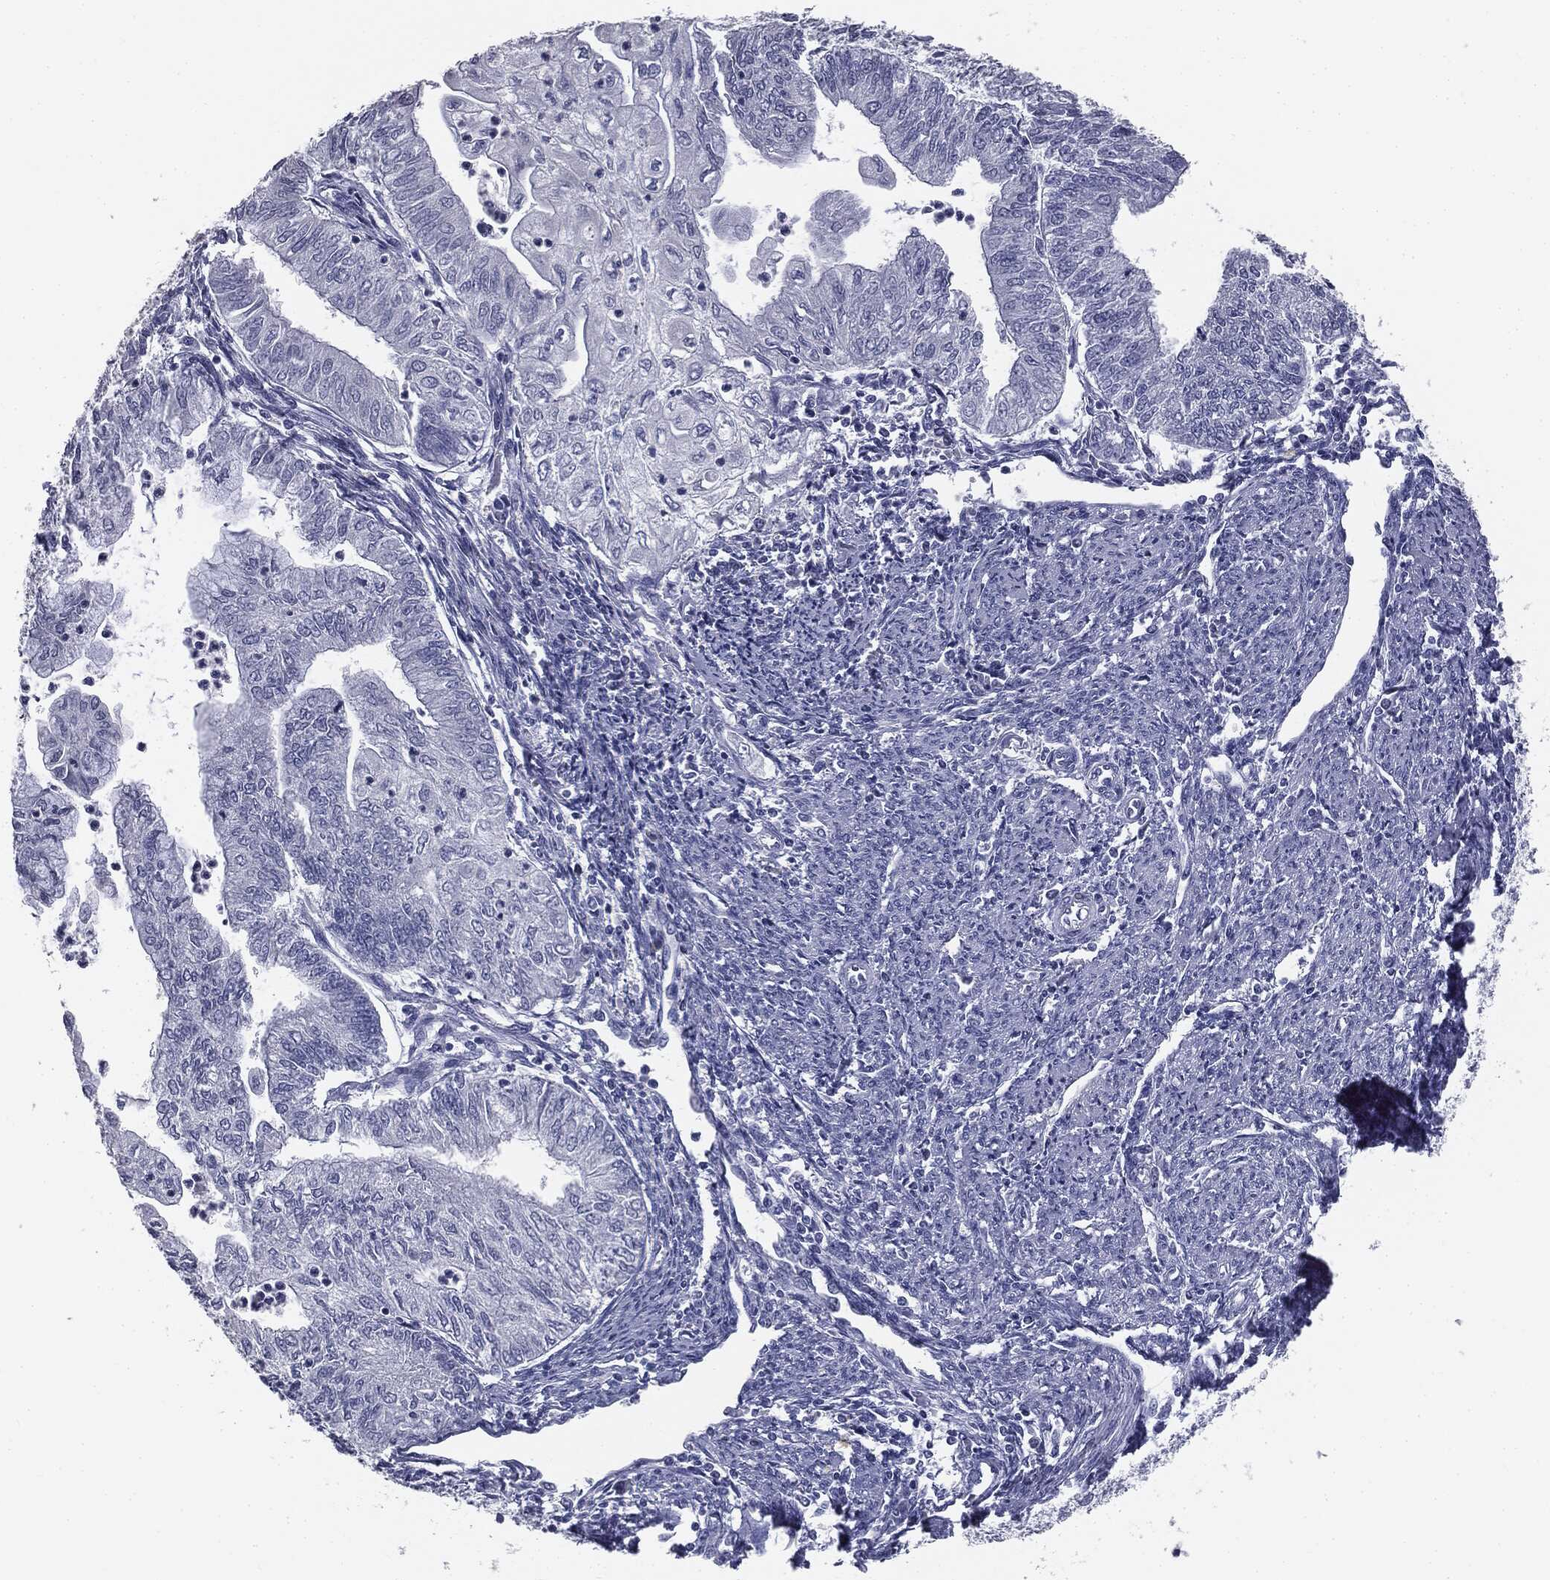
{"staining": {"intensity": "negative", "quantity": "none", "location": "none"}, "tissue": "endometrial cancer", "cell_type": "Tumor cells", "image_type": "cancer", "snomed": [{"axis": "morphology", "description": "Adenocarcinoma, NOS"}, {"axis": "topography", "description": "Endometrium"}], "caption": "Immunohistochemistry (IHC) photomicrograph of human endometrial adenocarcinoma stained for a protein (brown), which displays no expression in tumor cells.", "gene": "AFP", "patient": {"sex": "female", "age": 59}}